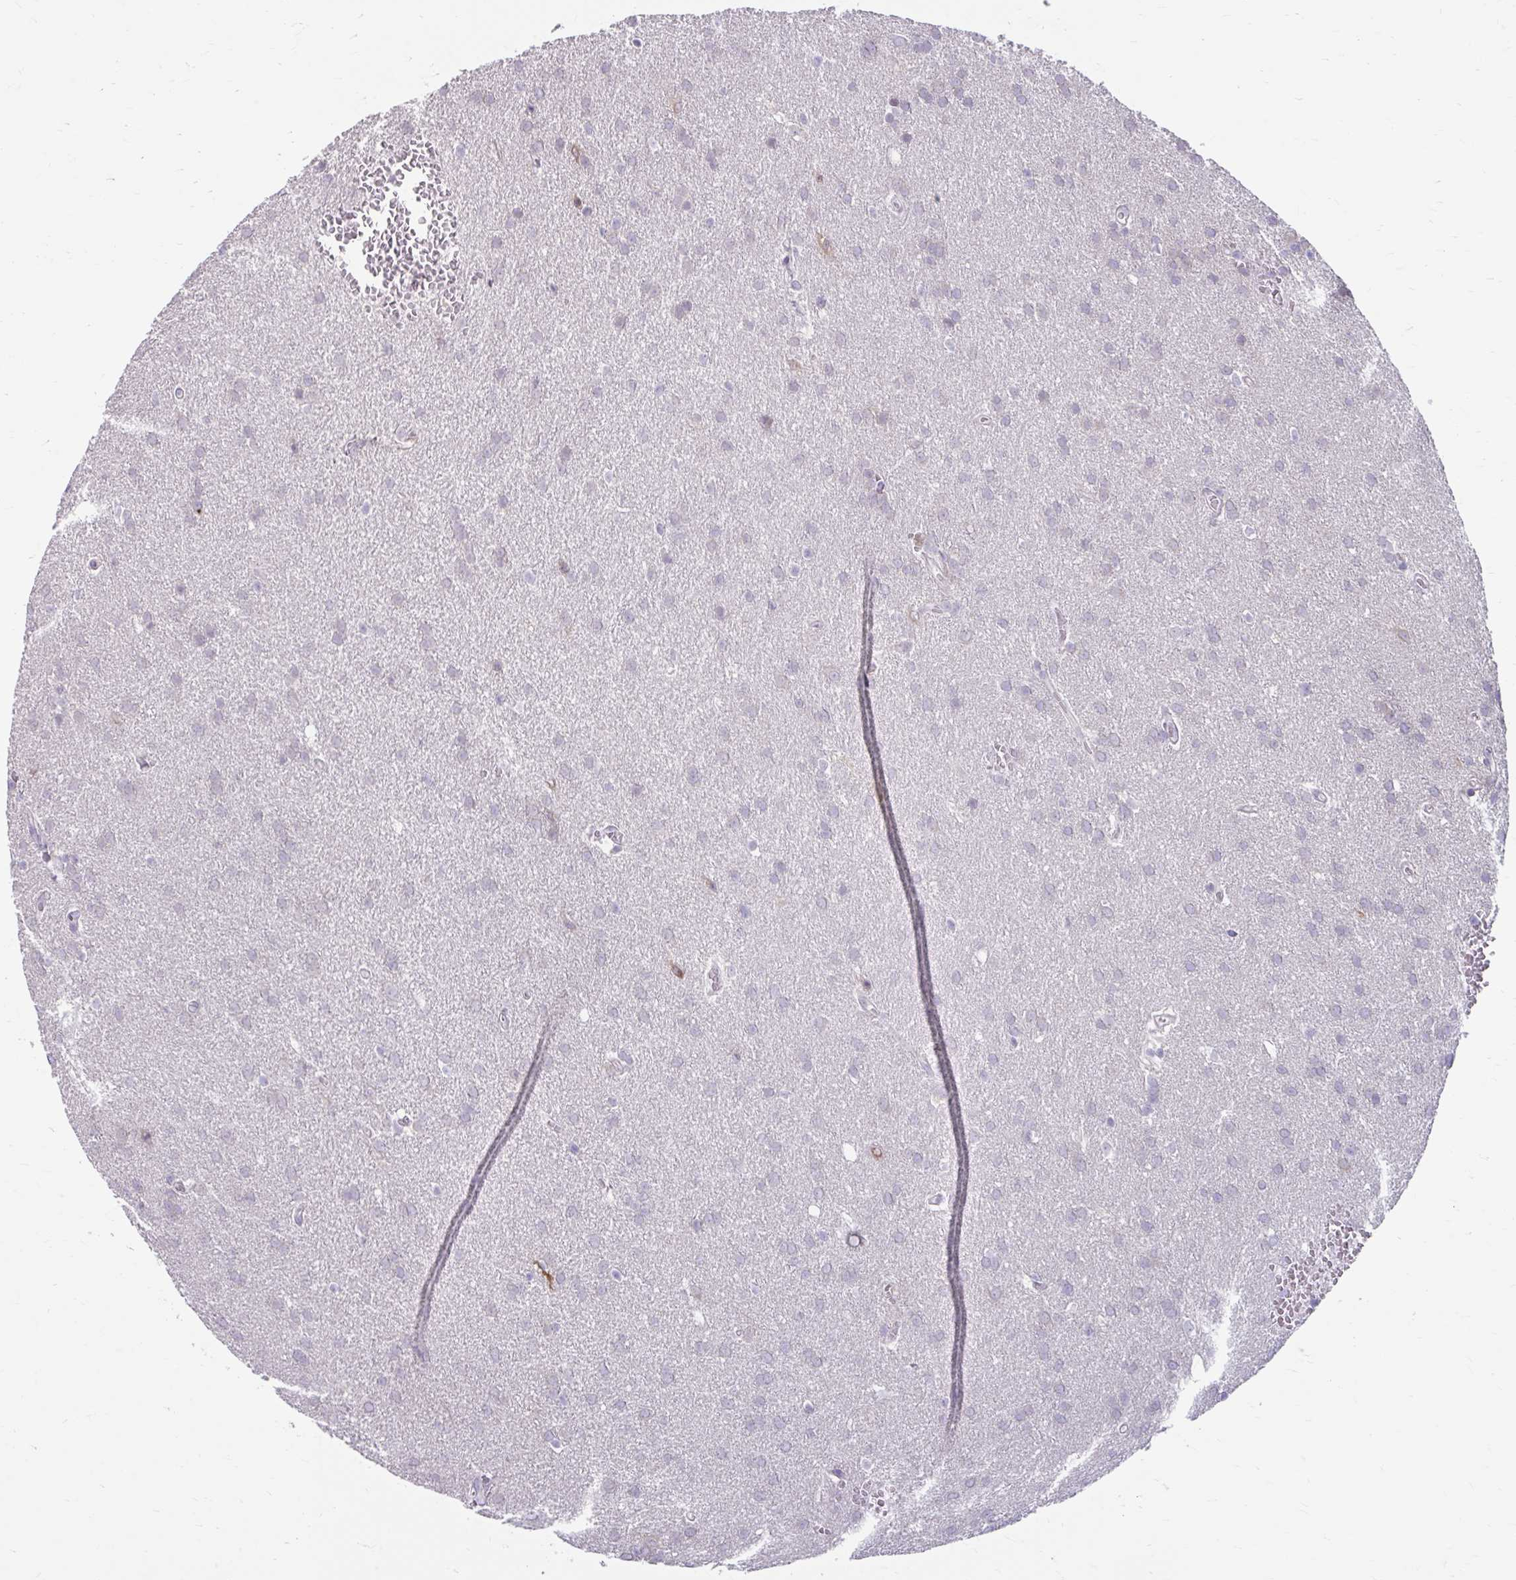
{"staining": {"intensity": "negative", "quantity": "none", "location": "none"}, "tissue": "glioma", "cell_type": "Tumor cells", "image_type": "cancer", "snomed": [{"axis": "morphology", "description": "Glioma, malignant, Low grade"}, {"axis": "topography", "description": "Brain"}], "caption": "This image is of malignant glioma (low-grade) stained with immunohistochemistry (IHC) to label a protein in brown with the nuclei are counter-stained blue. There is no positivity in tumor cells.", "gene": "MSMO1", "patient": {"sex": "female", "age": 33}}